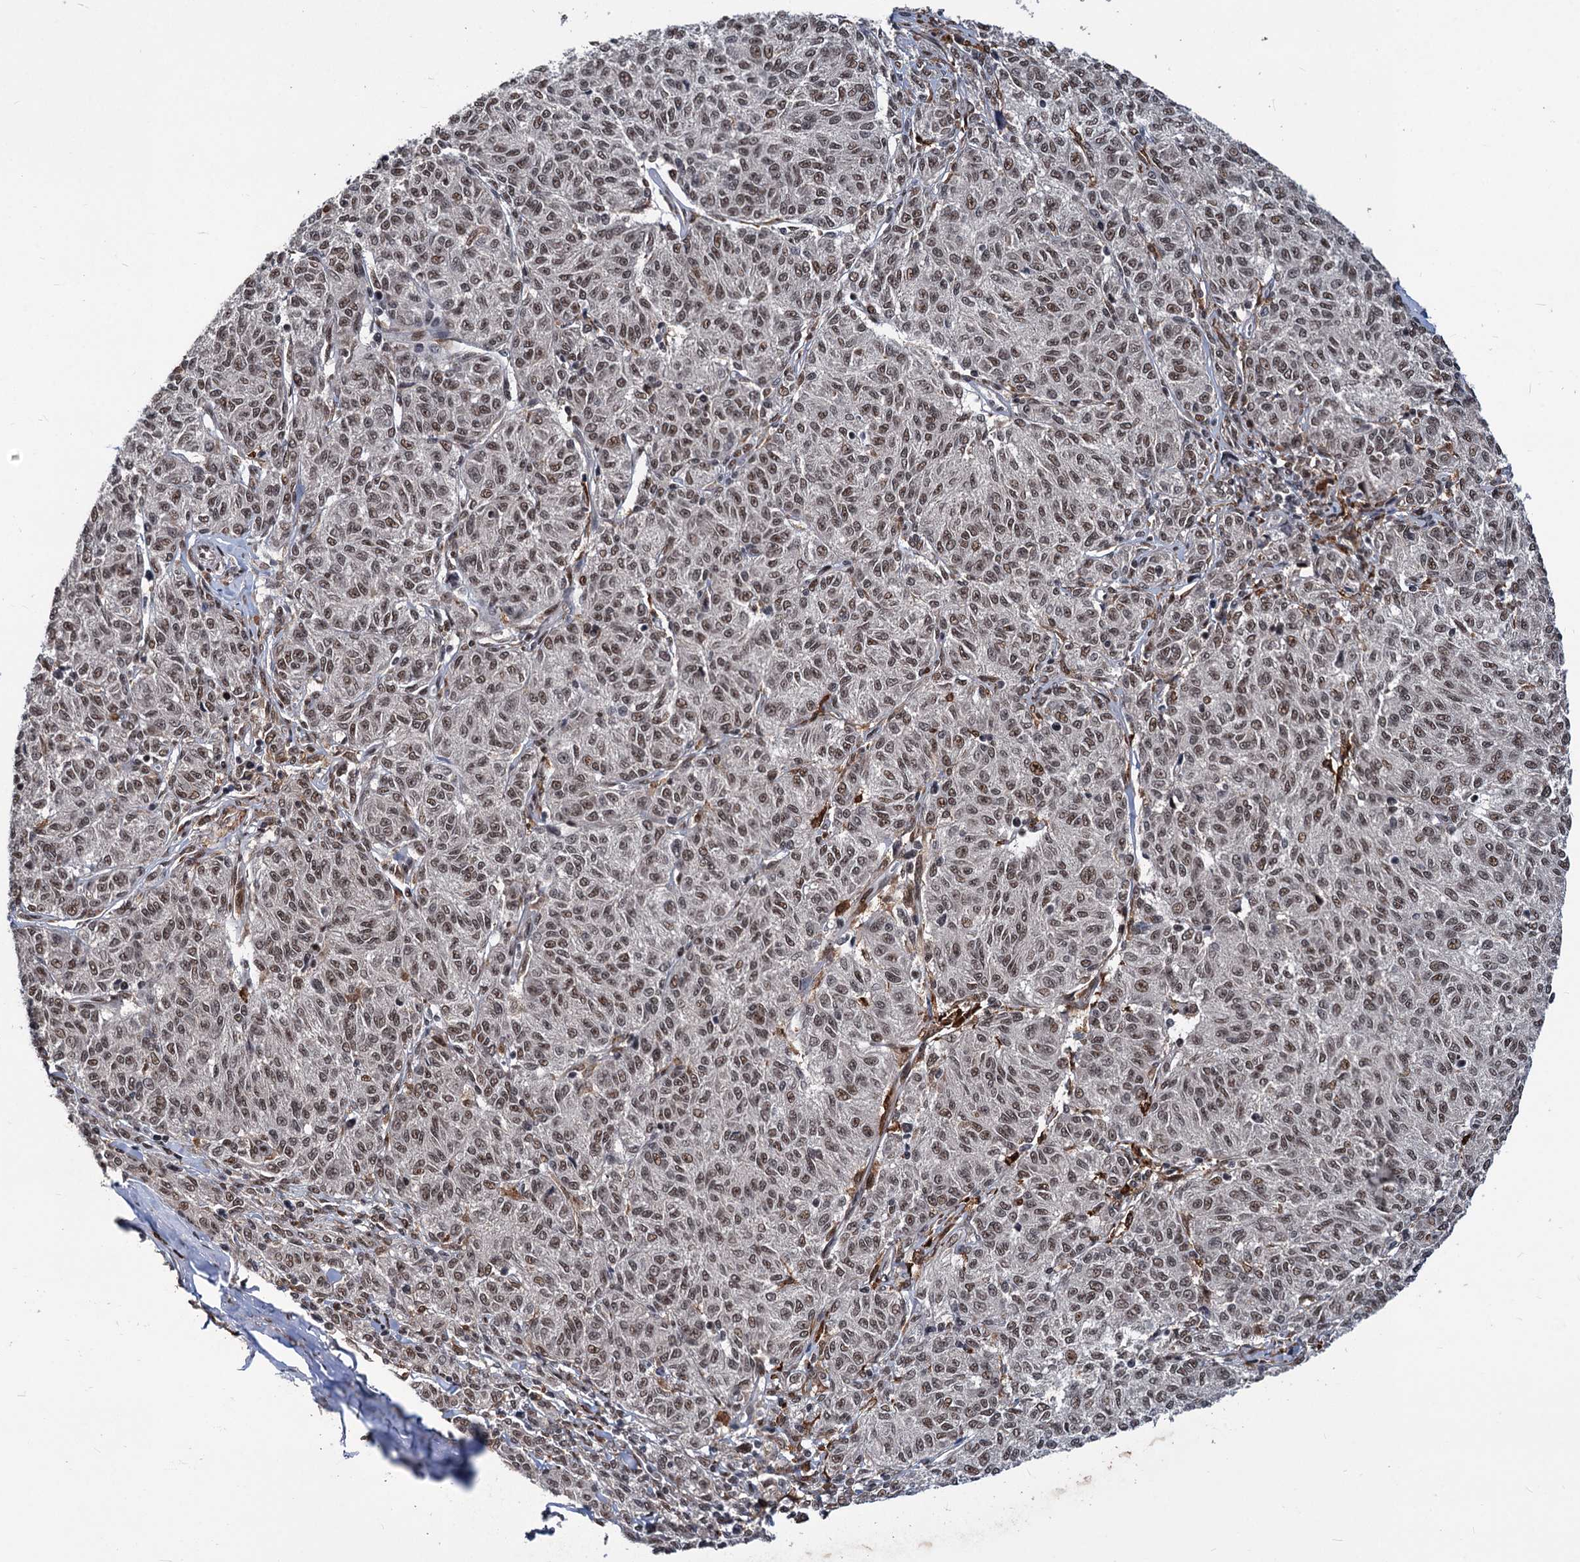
{"staining": {"intensity": "weak", "quantity": "25%-75%", "location": "nuclear"}, "tissue": "melanoma", "cell_type": "Tumor cells", "image_type": "cancer", "snomed": [{"axis": "morphology", "description": "Malignant melanoma, NOS"}, {"axis": "topography", "description": "Skin"}], "caption": "Protein analysis of malignant melanoma tissue shows weak nuclear expression in approximately 25%-75% of tumor cells. (DAB IHC, brown staining for protein, blue staining for nuclei).", "gene": "PHF8", "patient": {"sex": "female", "age": 72}}